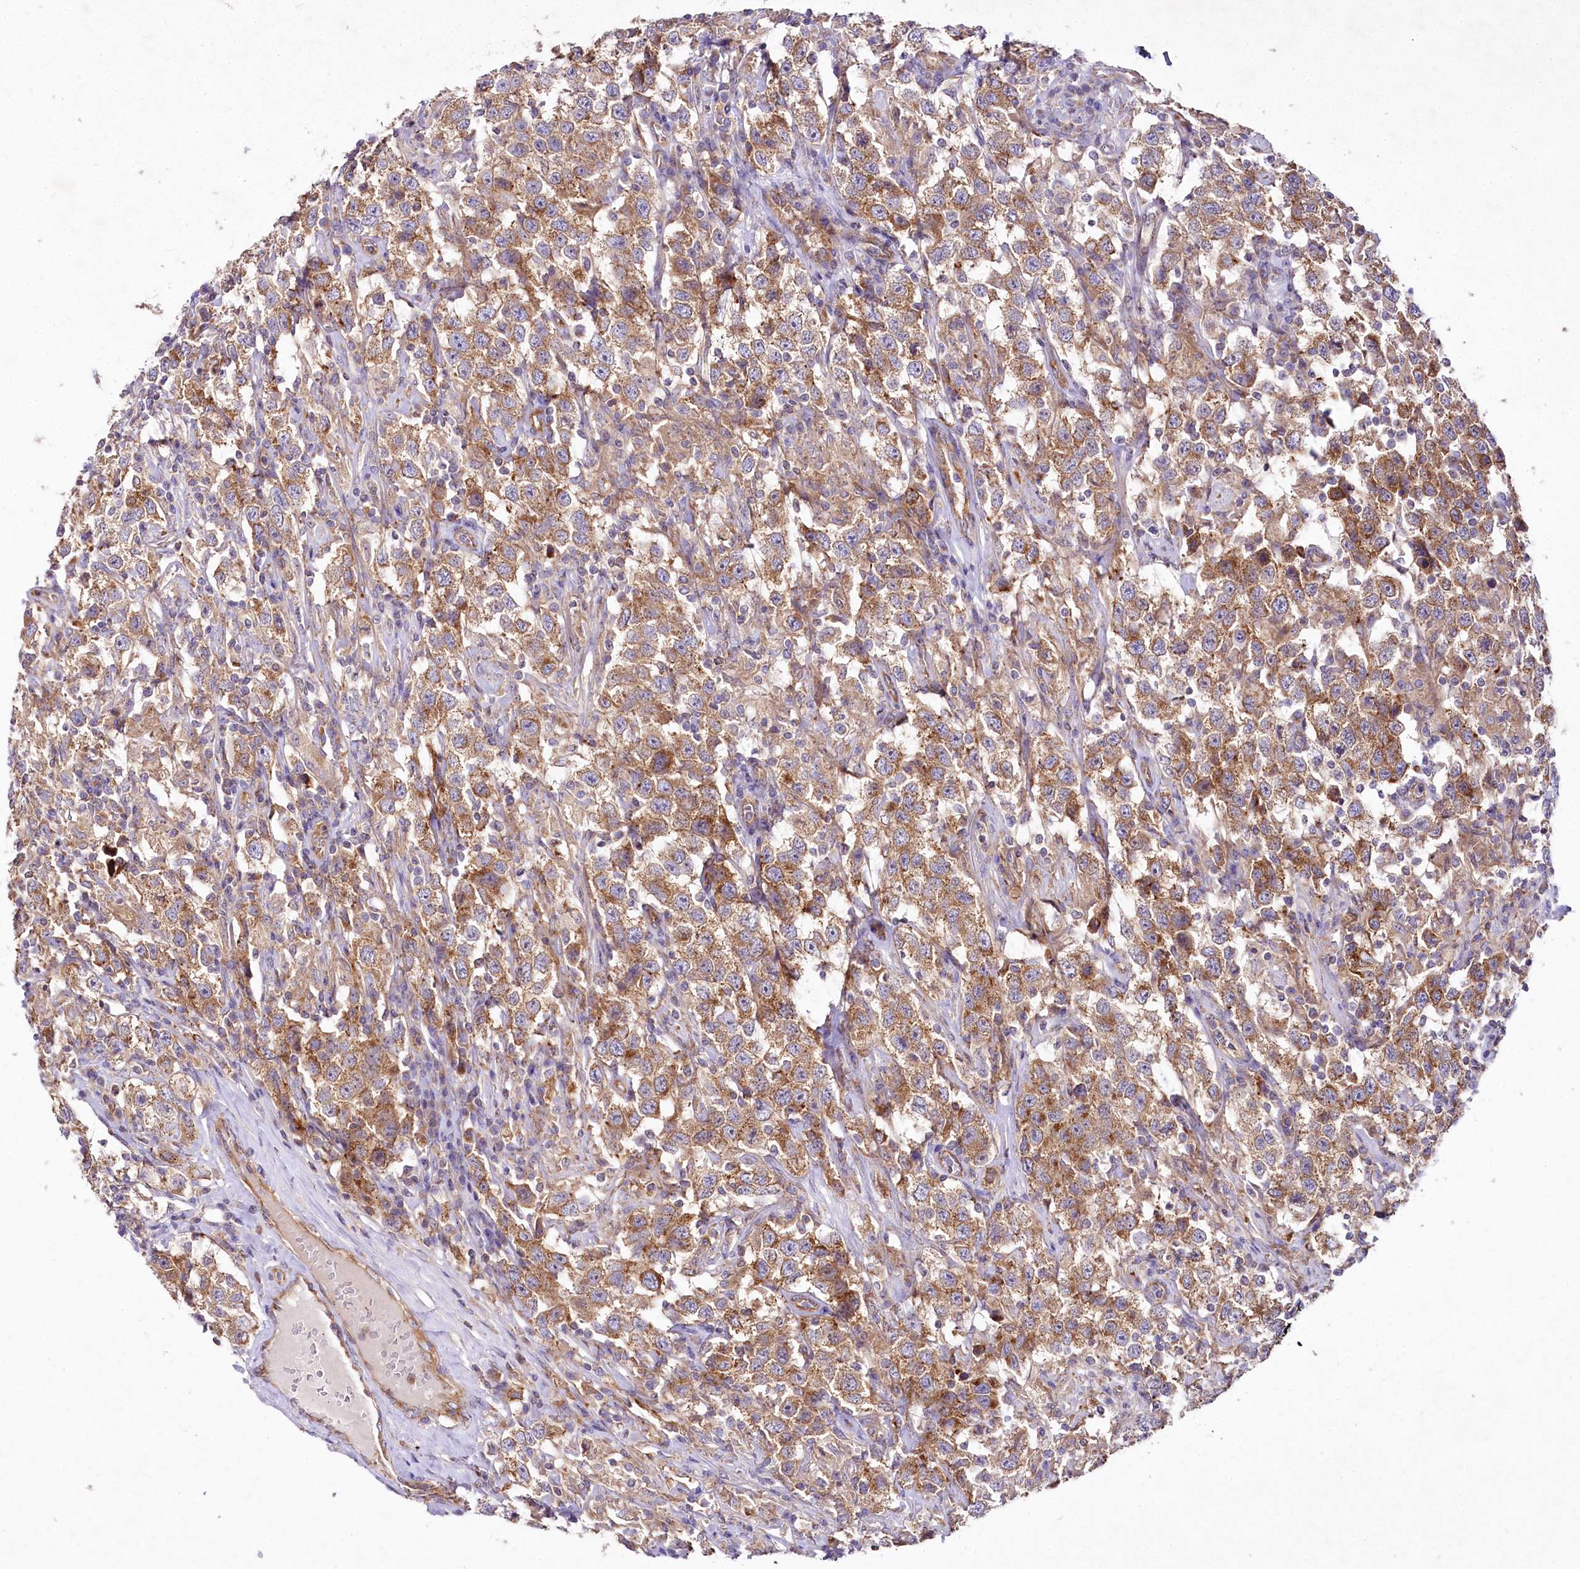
{"staining": {"intensity": "moderate", "quantity": ">75%", "location": "cytoplasmic/membranous"}, "tissue": "testis cancer", "cell_type": "Tumor cells", "image_type": "cancer", "snomed": [{"axis": "morphology", "description": "Seminoma, NOS"}, {"axis": "topography", "description": "Testis"}], "caption": "A brown stain shows moderate cytoplasmic/membranous positivity of a protein in seminoma (testis) tumor cells. The staining was performed using DAB (3,3'-diaminobenzidine) to visualize the protein expression in brown, while the nuclei were stained in blue with hematoxylin (Magnification: 20x).", "gene": "STX6", "patient": {"sex": "male", "age": 41}}